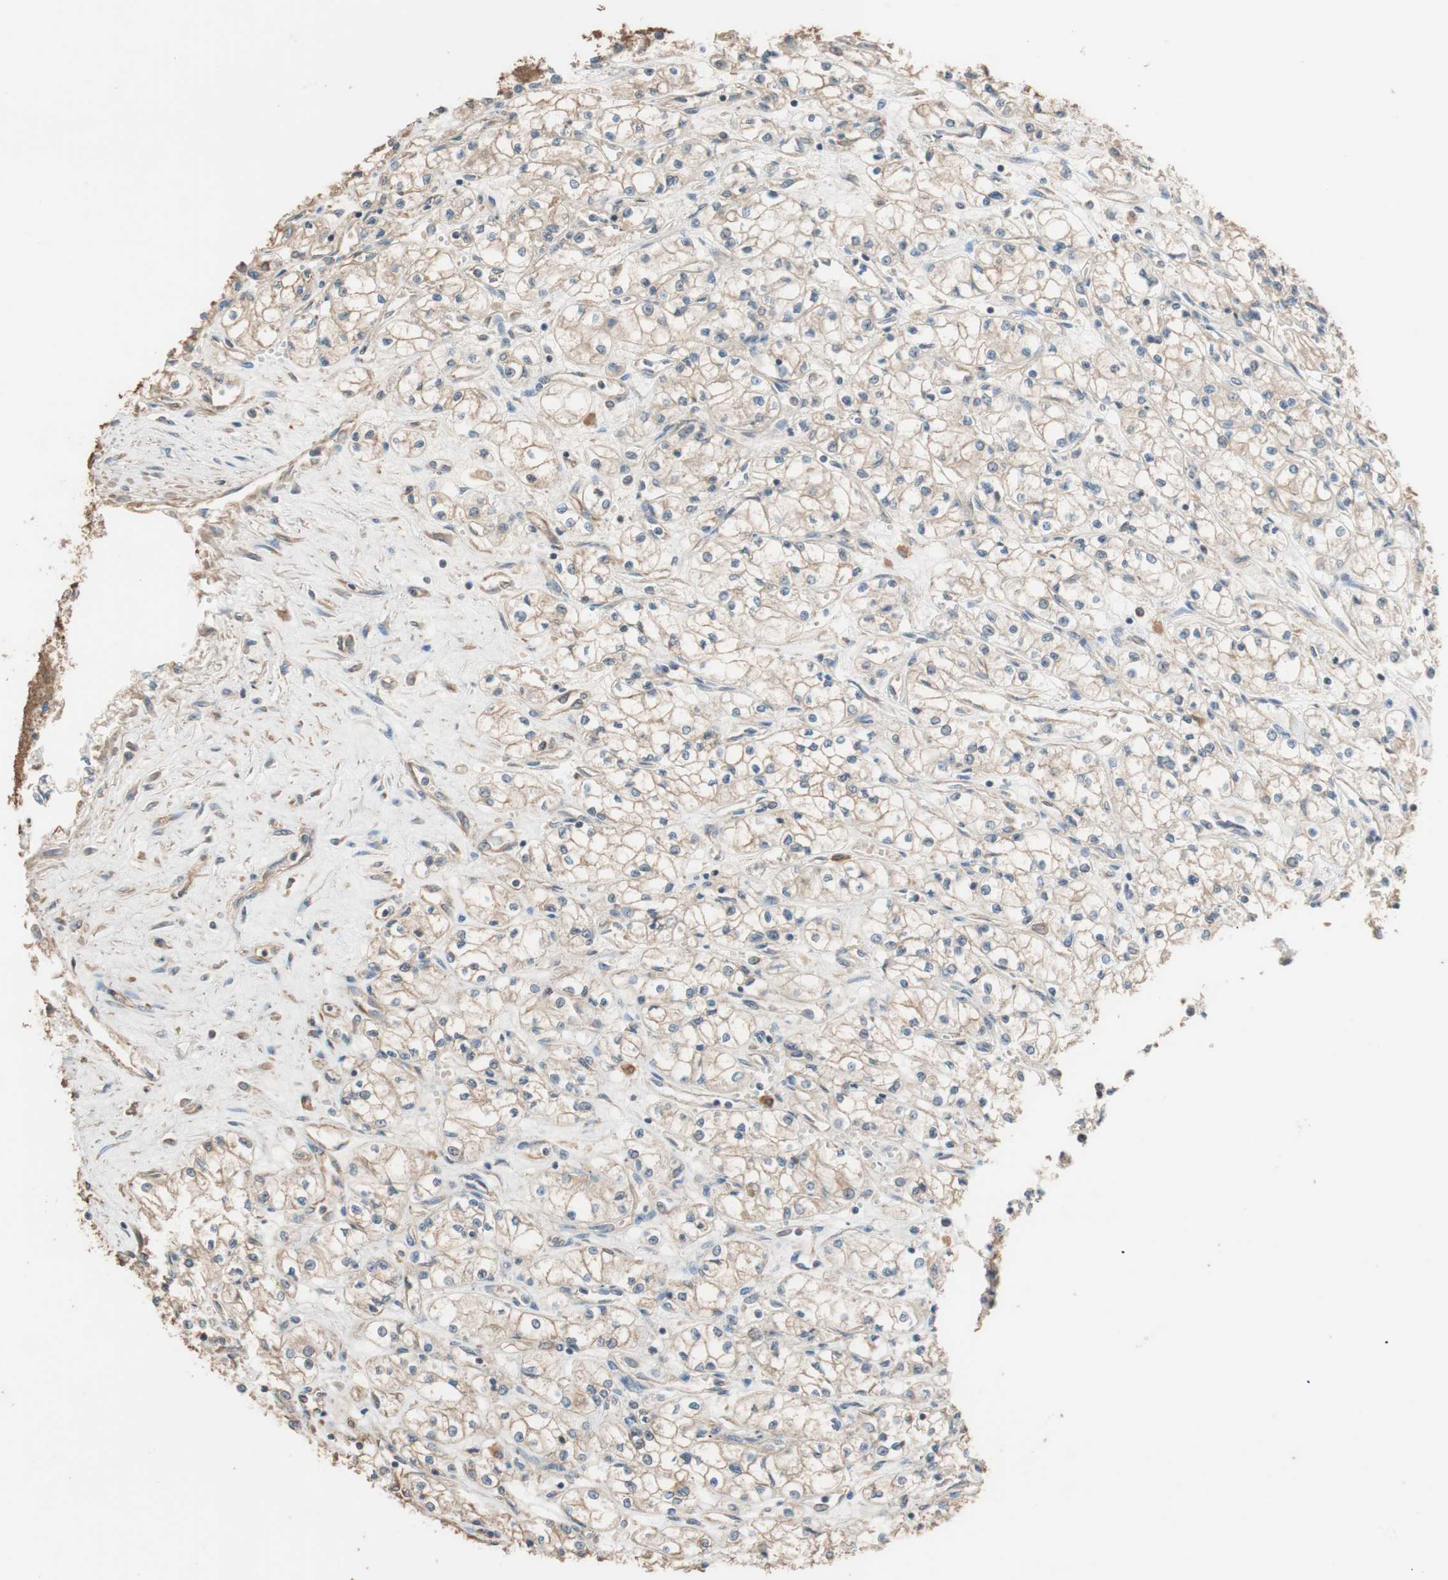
{"staining": {"intensity": "weak", "quantity": ">75%", "location": "cytoplasmic/membranous"}, "tissue": "renal cancer", "cell_type": "Tumor cells", "image_type": "cancer", "snomed": [{"axis": "morphology", "description": "Normal tissue, NOS"}, {"axis": "morphology", "description": "Adenocarcinoma, NOS"}, {"axis": "topography", "description": "Kidney"}], "caption": "This micrograph shows immunohistochemistry (IHC) staining of renal cancer, with low weak cytoplasmic/membranous positivity in about >75% of tumor cells.", "gene": "TUBB", "patient": {"sex": "male", "age": 59}}